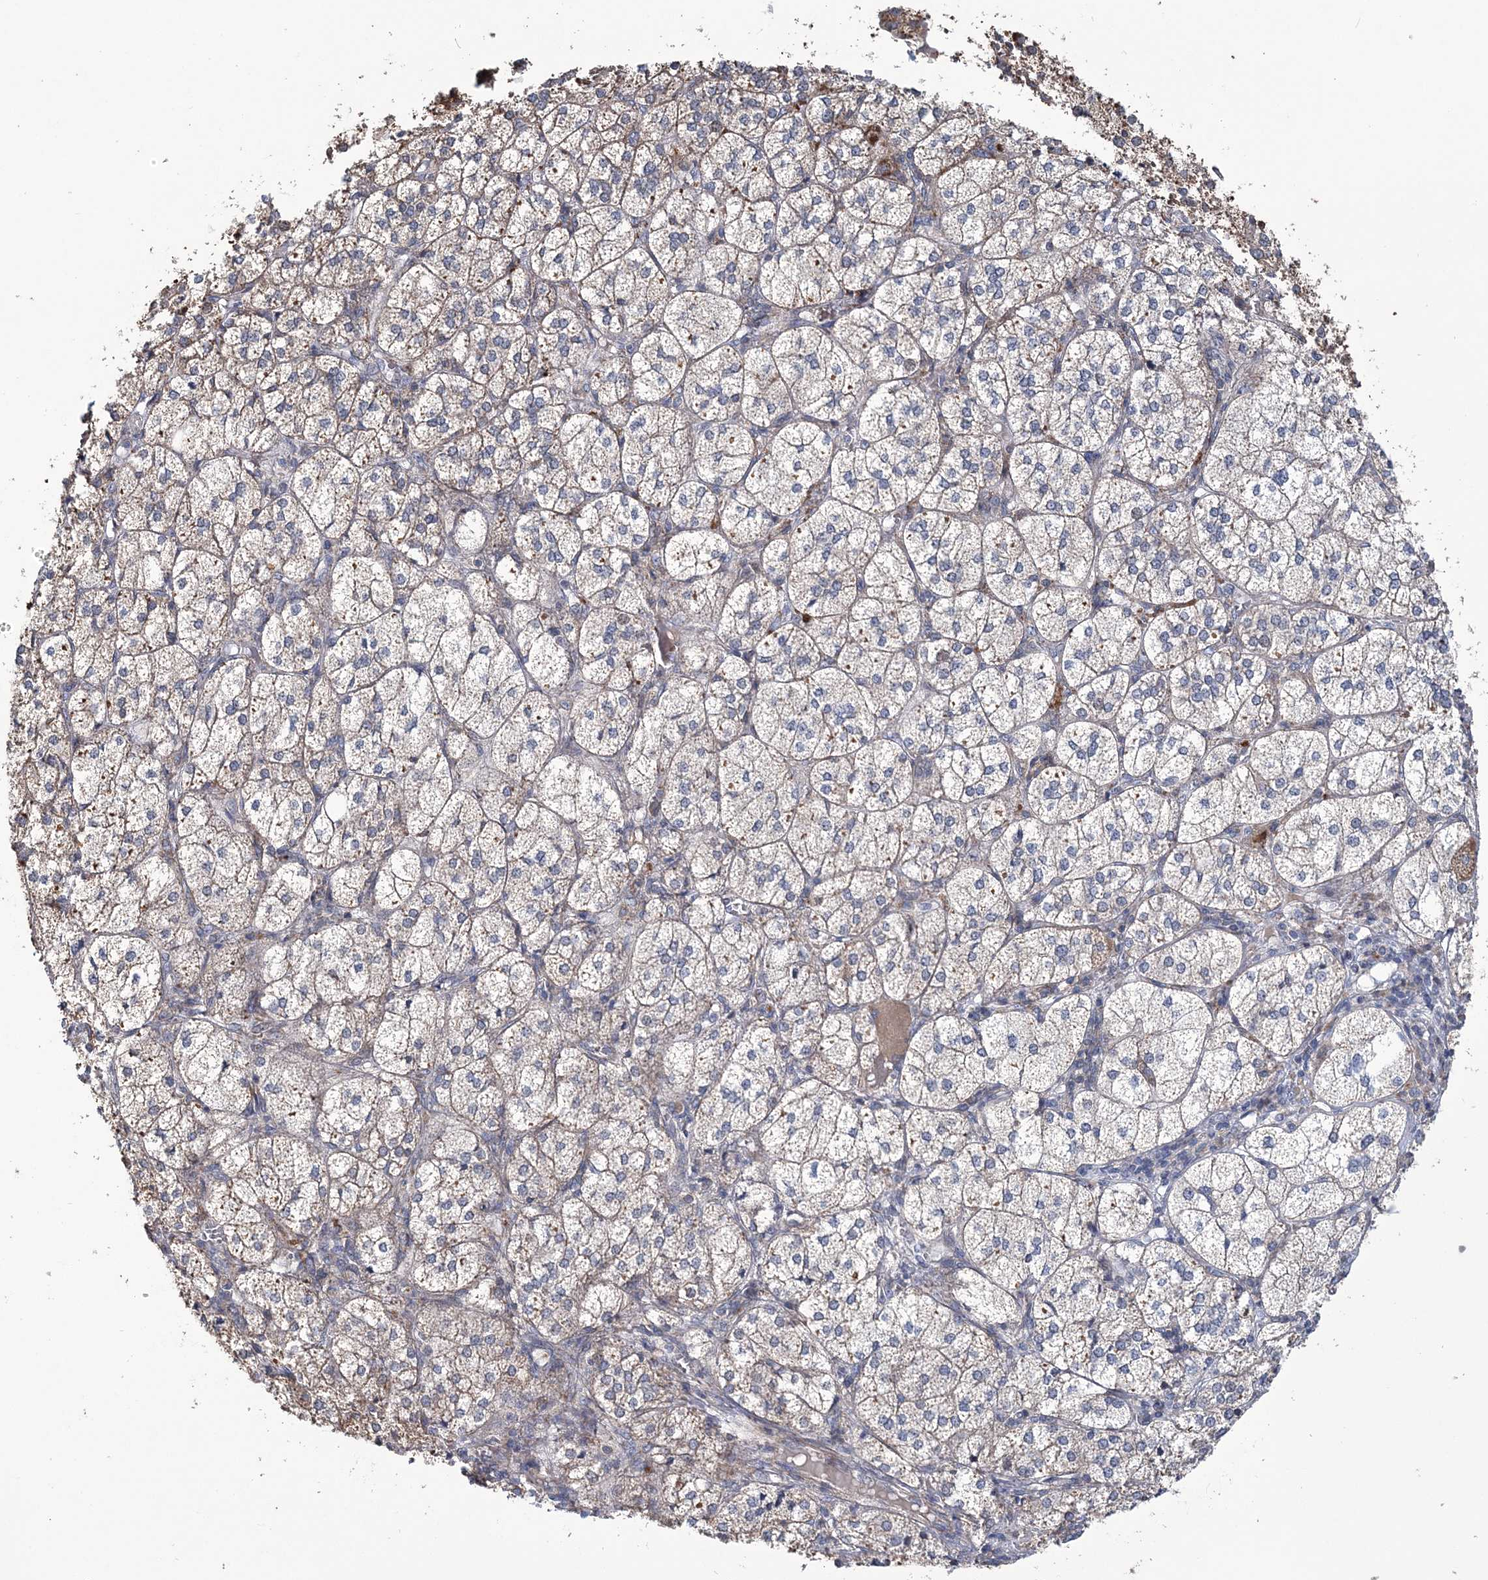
{"staining": {"intensity": "moderate", "quantity": "<25%", "location": "cytoplasmic/membranous,nuclear"}, "tissue": "adrenal gland", "cell_type": "Glandular cells", "image_type": "normal", "snomed": [{"axis": "morphology", "description": "Normal tissue, NOS"}, {"axis": "topography", "description": "Adrenal gland"}], "caption": "Immunohistochemical staining of unremarkable human adrenal gland reveals moderate cytoplasmic/membranous,nuclear protein staining in about <25% of glandular cells.", "gene": "PPP2R2B", "patient": {"sex": "female", "age": 61}}